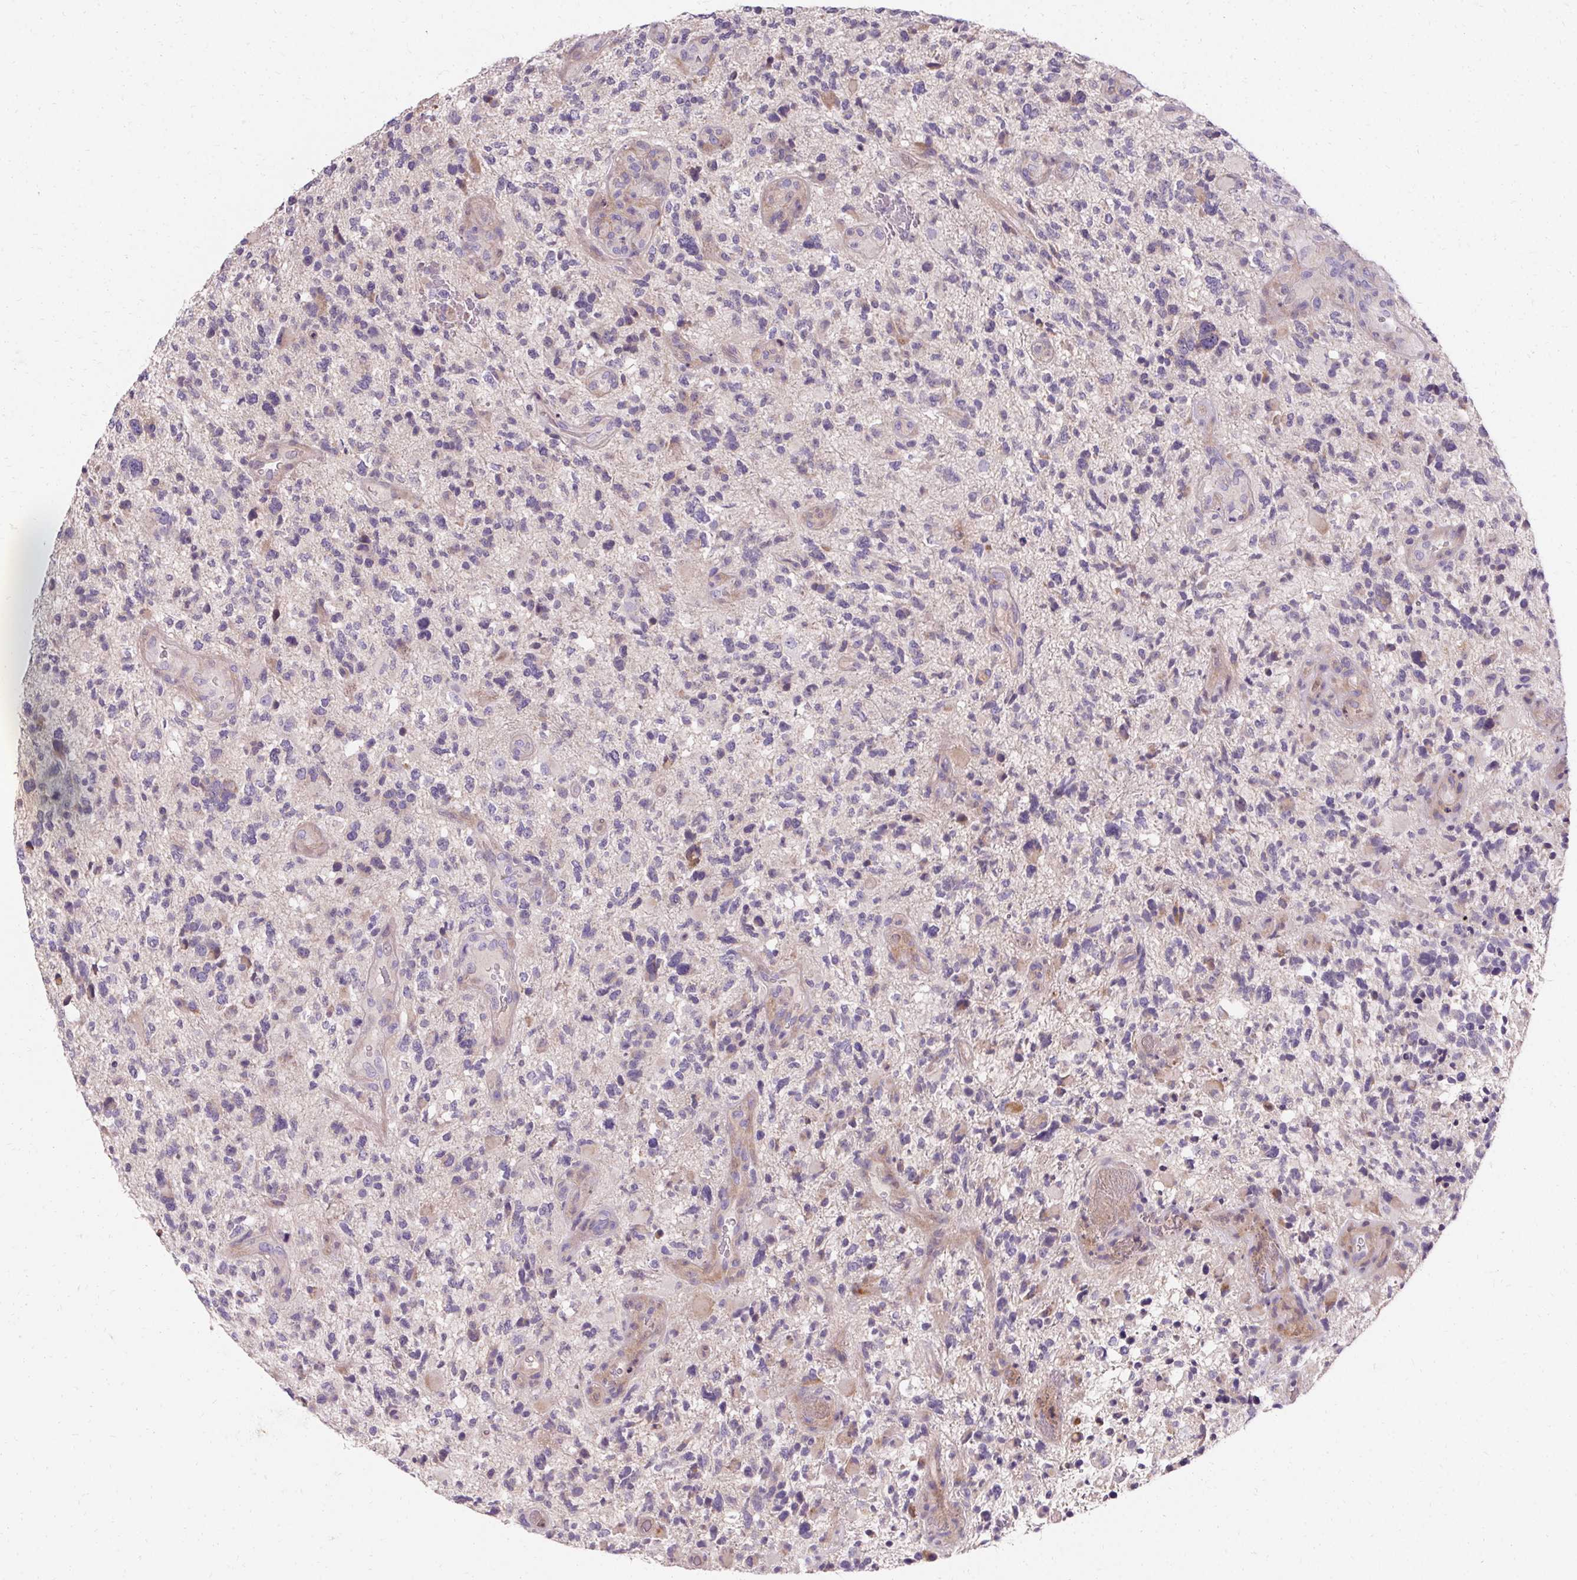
{"staining": {"intensity": "weak", "quantity": "<25%", "location": "cytoplasmic/membranous"}, "tissue": "glioma", "cell_type": "Tumor cells", "image_type": "cancer", "snomed": [{"axis": "morphology", "description": "Glioma, malignant, High grade"}, {"axis": "topography", "description": "Brain"}], "caption": "DAB immunohistochemical staining of glioma demonstrates no significant expression in tumor cells.", "gene": "TRIP13", "patient": {"sex": "female", "age": 71}}